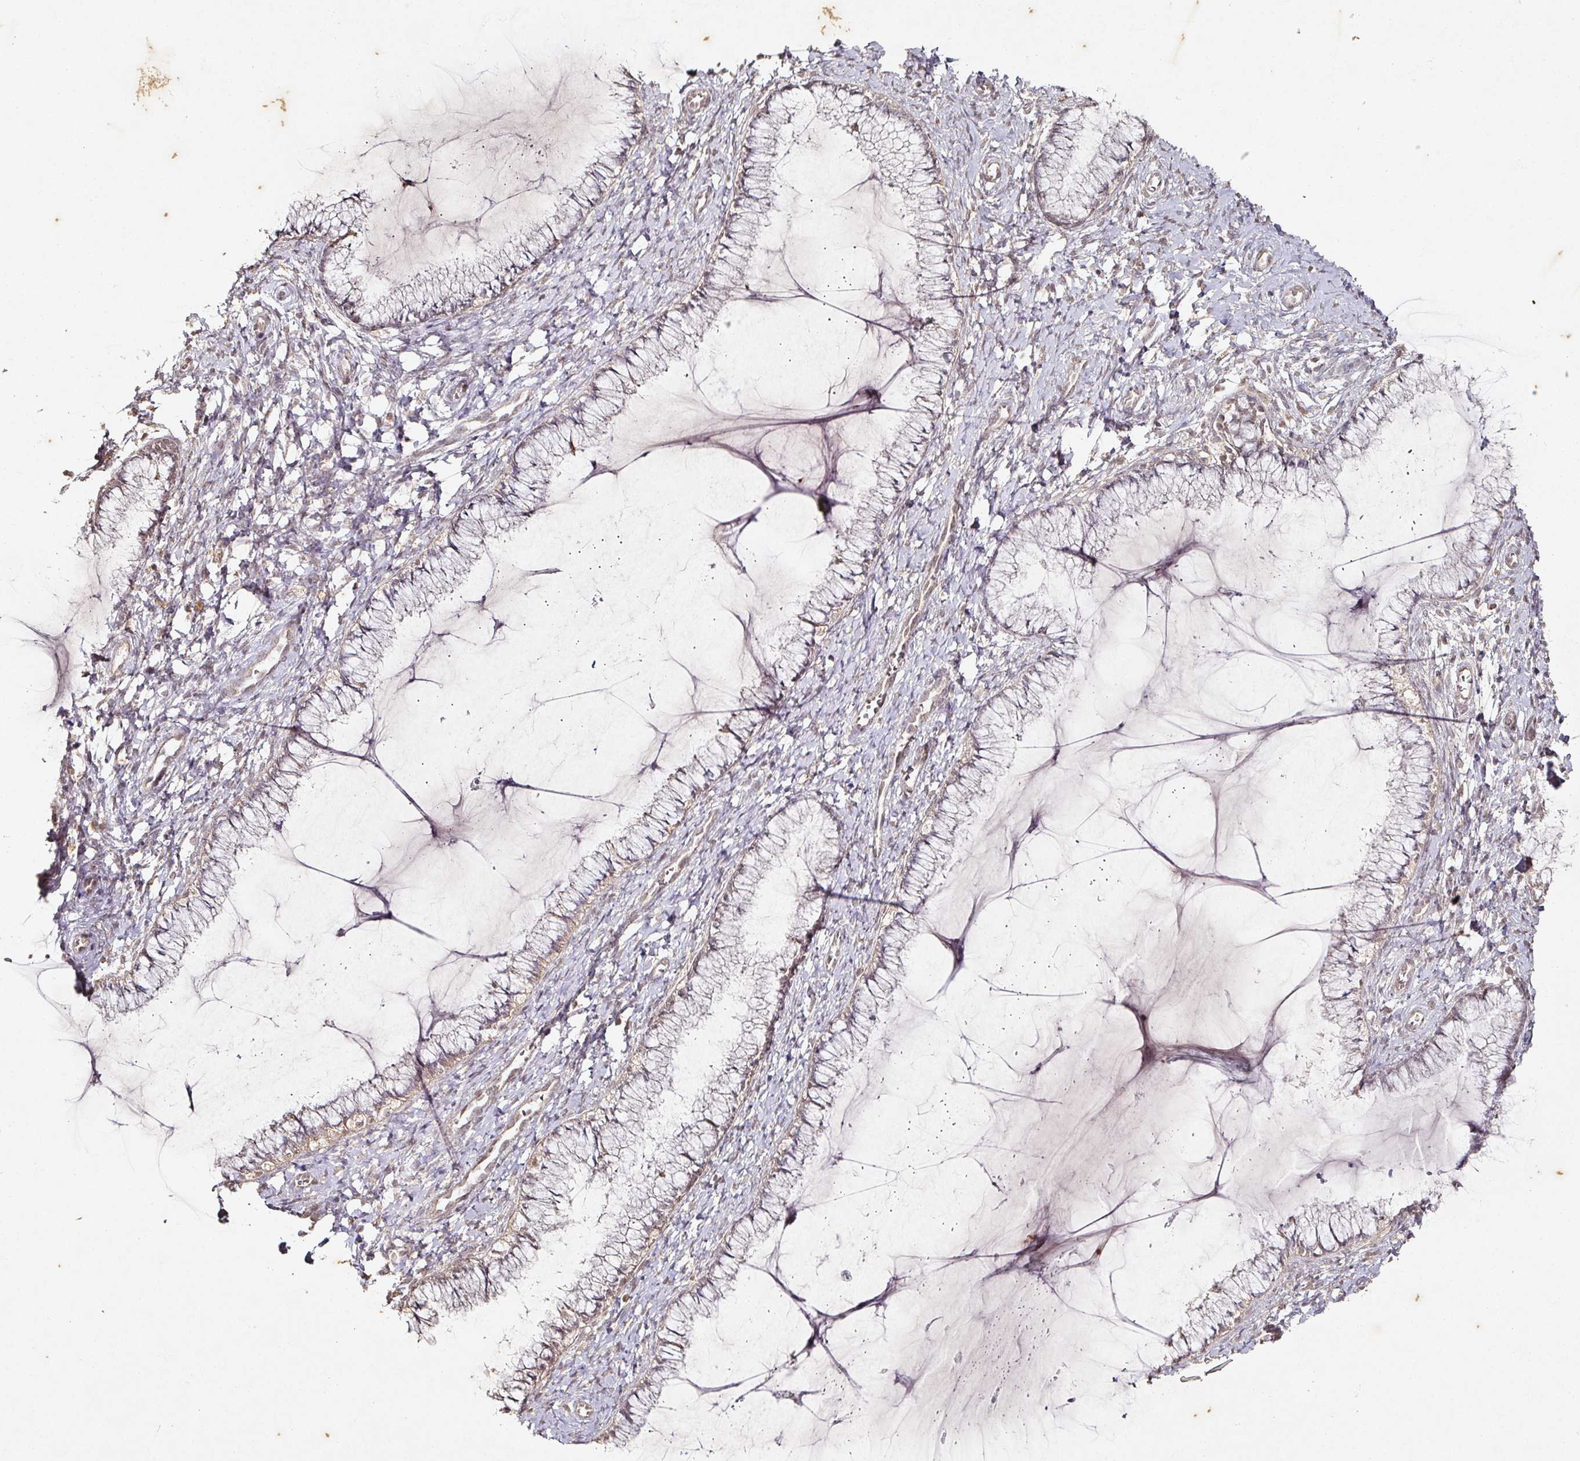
{"staining": {"intensity": "weak", "quantity": "25%-75%", "location": "cytoplasmic/membranous"}, "tissue": "cervix", "cell_type": "Glandular cells", "image_type": "normal", "snomed": [{"axis": "morphology", "description": "Normal tissue, NOS"}, {"axis": "morphology", "description": "Adenocarcinoma, NOS"}, {"axis": "topography", "description": "Cervix"}], "caption": "Immunohistochemistry (IHC) (DAB) staining of unremarkable human cervix shows weak cytoplasmic/membranous protein expression in about 25%-75% of glandular cells. (brown staining indicates protein expression, while blue staining denotes nuclei).", "gene": "CAPN5", "patient": {"sex": "female", "age": 29}}